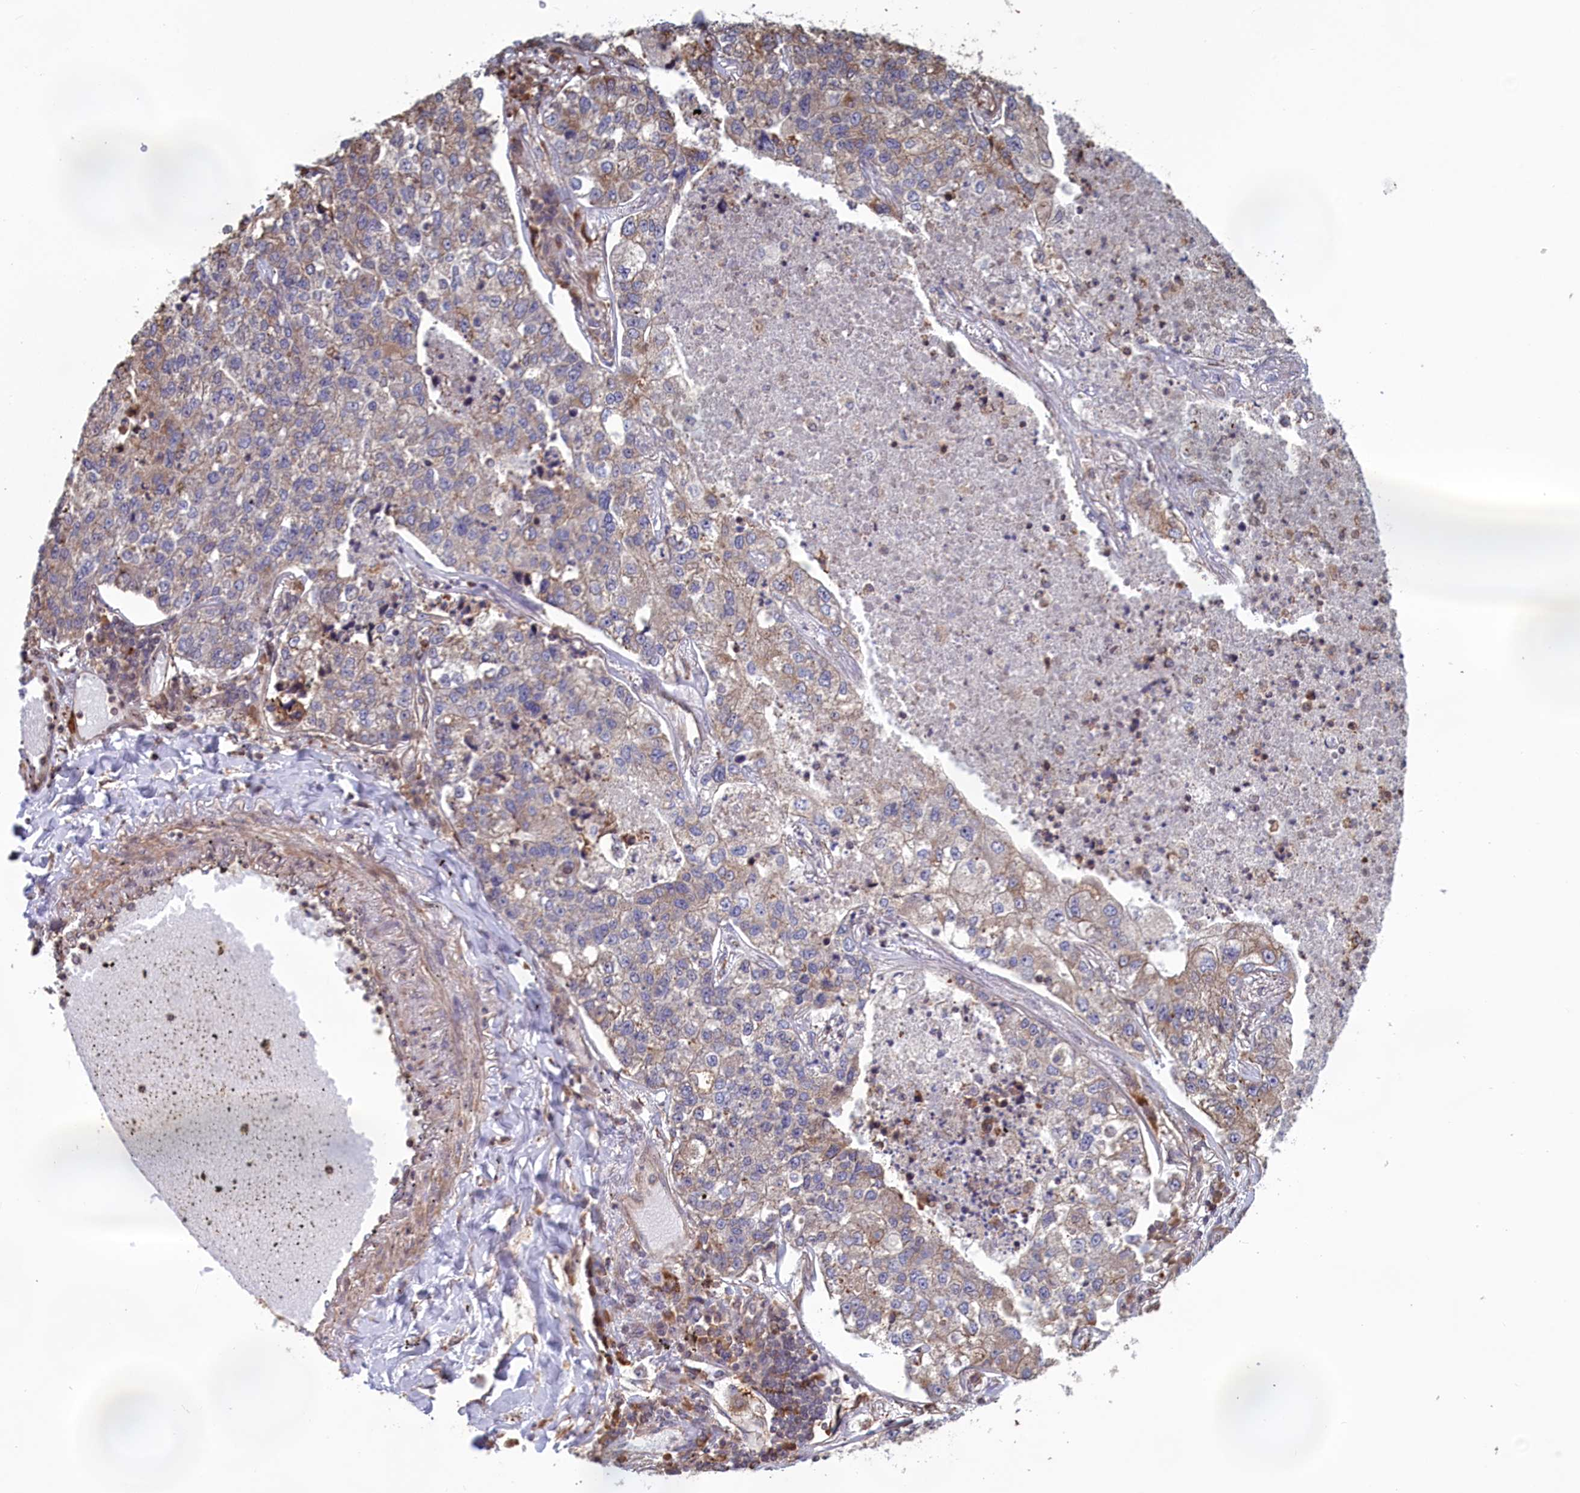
{"staining": {"intensity": "weak", "quantity": "<25%", "location": "cytoplasmic/membranous"}, "tissue": "lung cancer", "cell_type": "Tumor cells", "image_type": "cancer", "snomed": [{"axis": "morphology", "description": "Adenocarcinoma, NOS"}, {"axis": "topography", "description": "Lung"}], "caption": "Adenocarcinoma (lung) was stained to show a protein in brown. There is no significant staining in tumor cells. (Brightfield microscopy of DAB (3,3'-diaminobenzidine) immunohistochemistry at high magnification).", "gene": "RILPL1", "patient": {"sex": "male", "age": 49}}